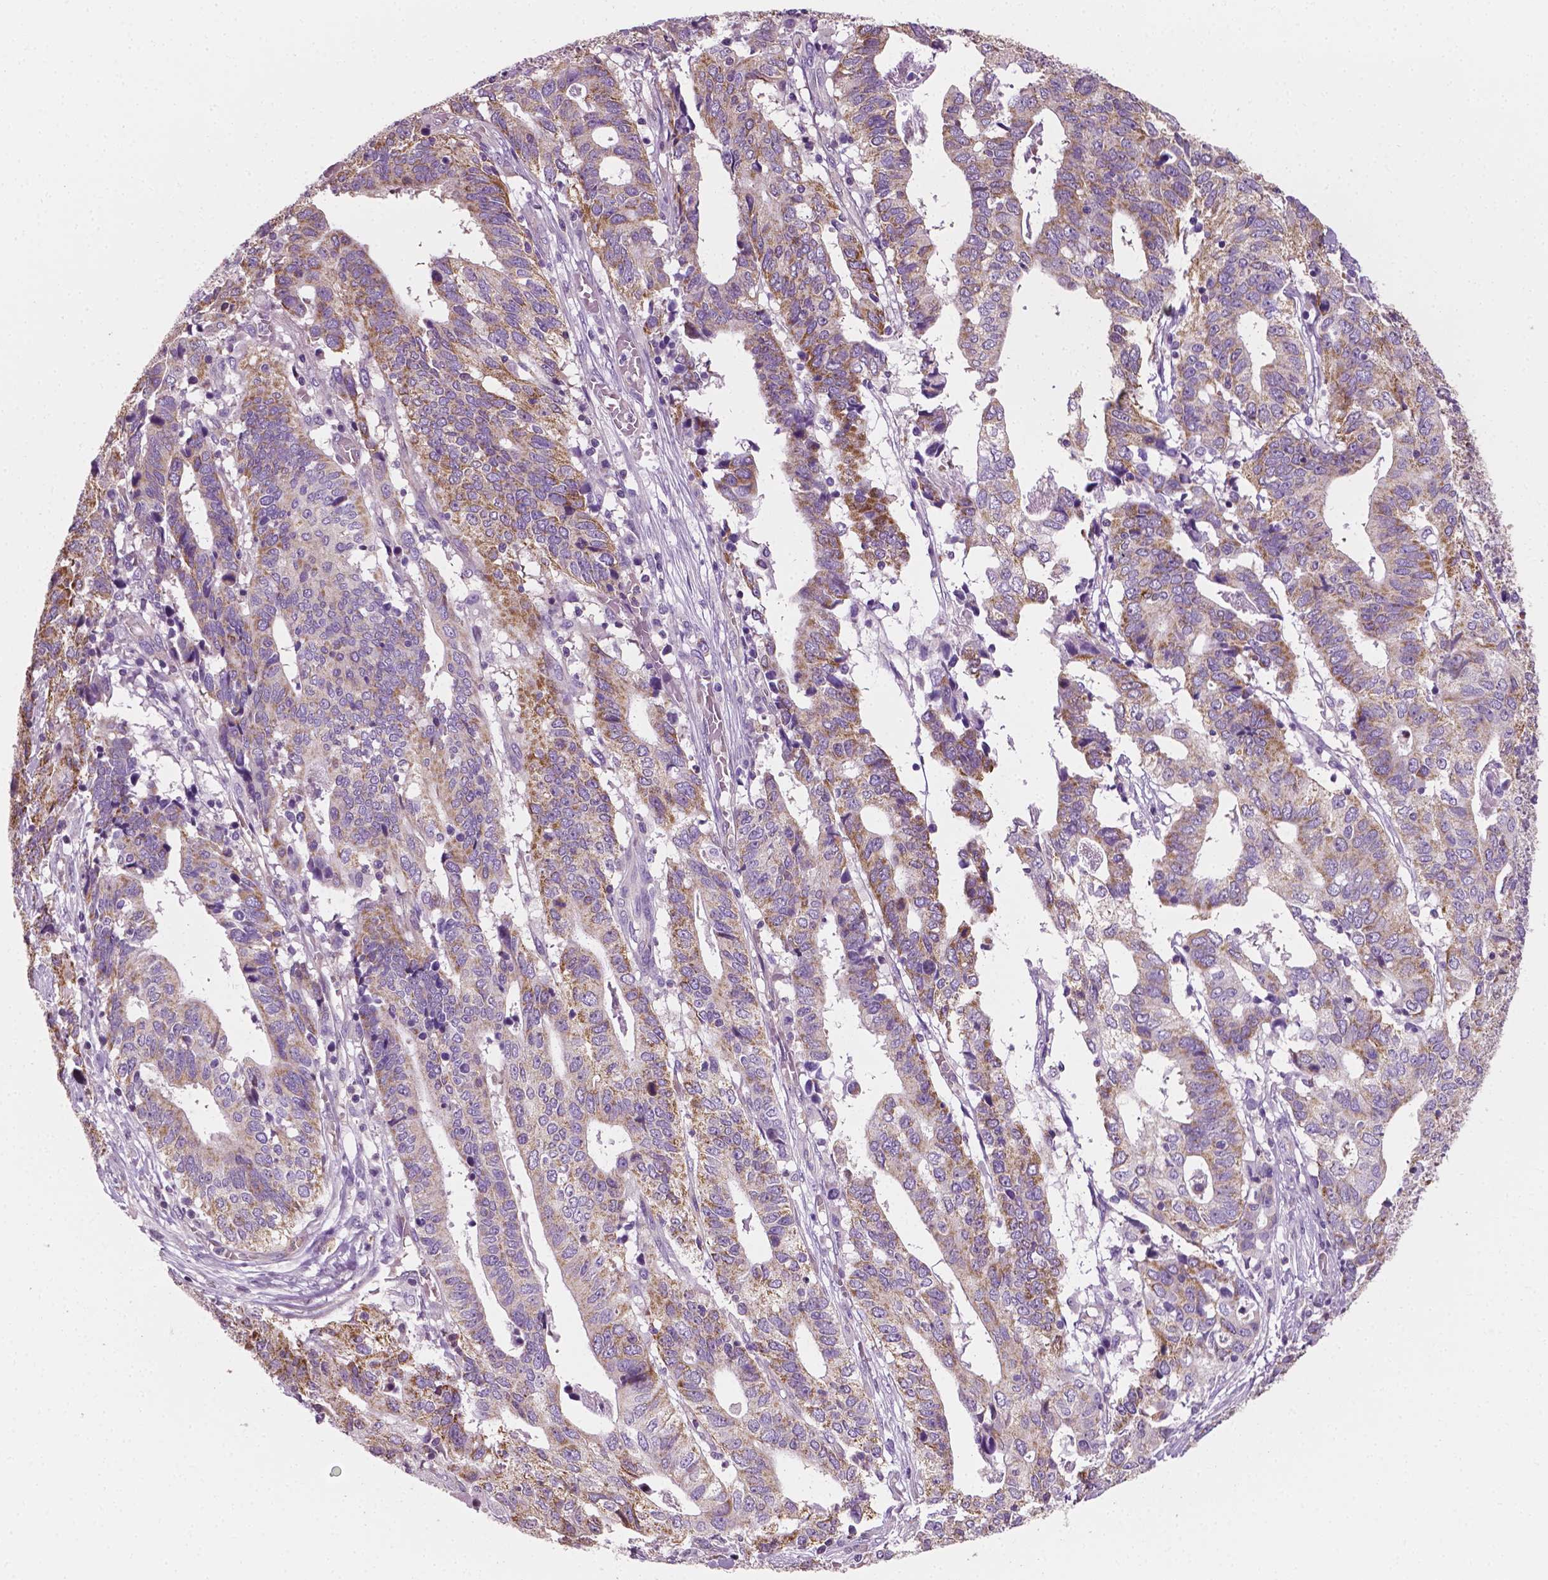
{"staining": {"intensity": "moderate", "quantity": ">75%", "location": "cytoplasmic/membranous"}, "tissue": "stomach cancer", "cell_type": "Tumor cells", "image_type": "cancer", "snomed": [{"axis": "morphology", "description": "Adenocarcinoma, NOS"}, {"axis": "topography", "description": "Stomach, upper"}], "caption": "A micrograph showing moderate cytoplasmic/membranous staining in about >75% of tumor cells in stomach adenocarcinoma, as visualized by brown immunohistochemical staining.", "gene": "PTX3", "patient": {"sex": "female", "age": 67}}